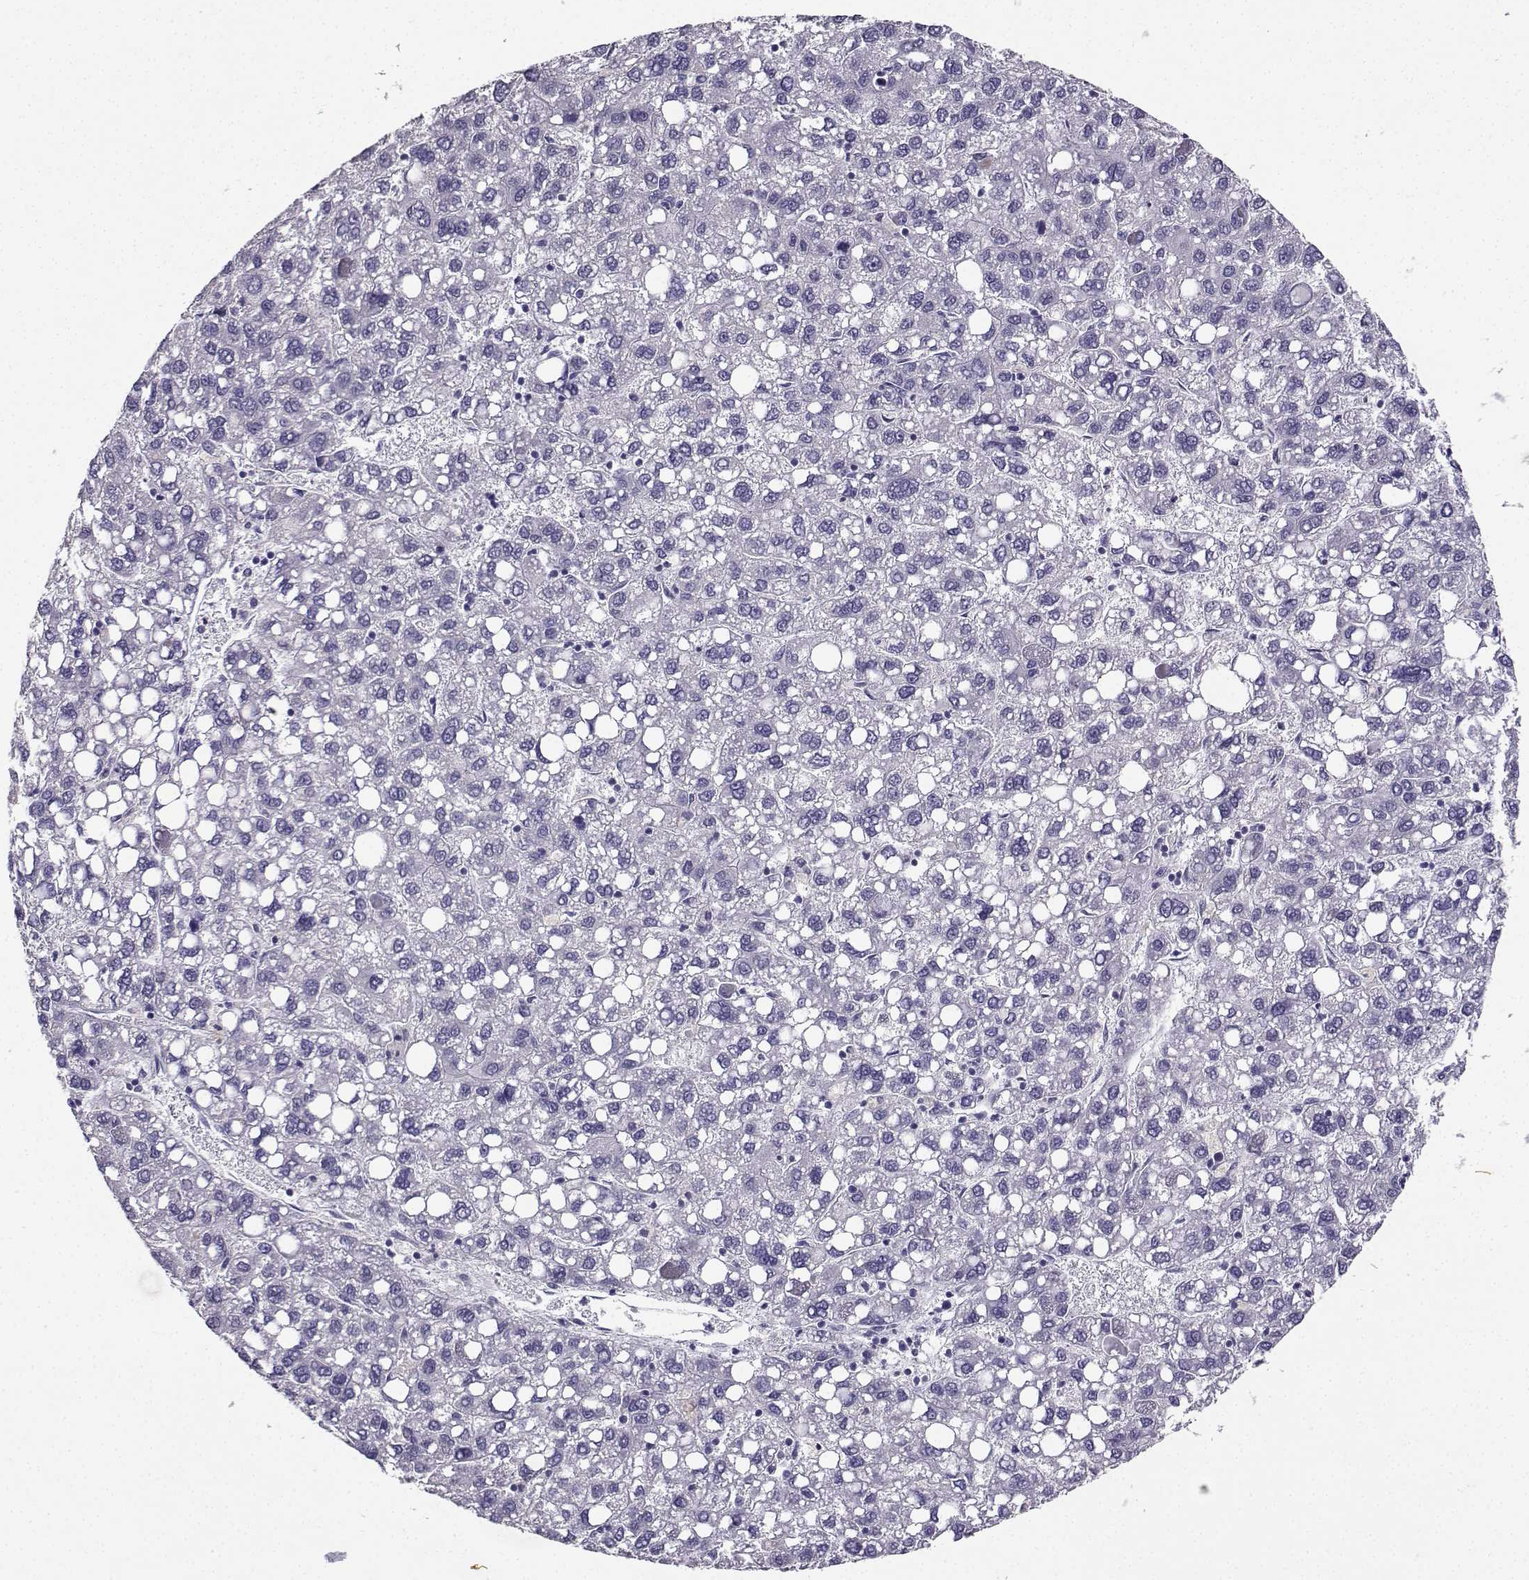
{"staining": {"intensity": "negative", "quantity": "none", "location": "none"}, "tissue": "liver cancer", "cell_type": "Tumor cells", "image_type": "cancer", "snomed": [{"axis": "morphology", "description": "Carcinoma, Hepatocellular, NOS"}, {"axis": "topography", "description": "Liver"}], "caption": "IHC of liver cancer displays no staining in tumor cells.", "gene": "SPAG11B", "patient": {"sex": "female", "age": 82}}